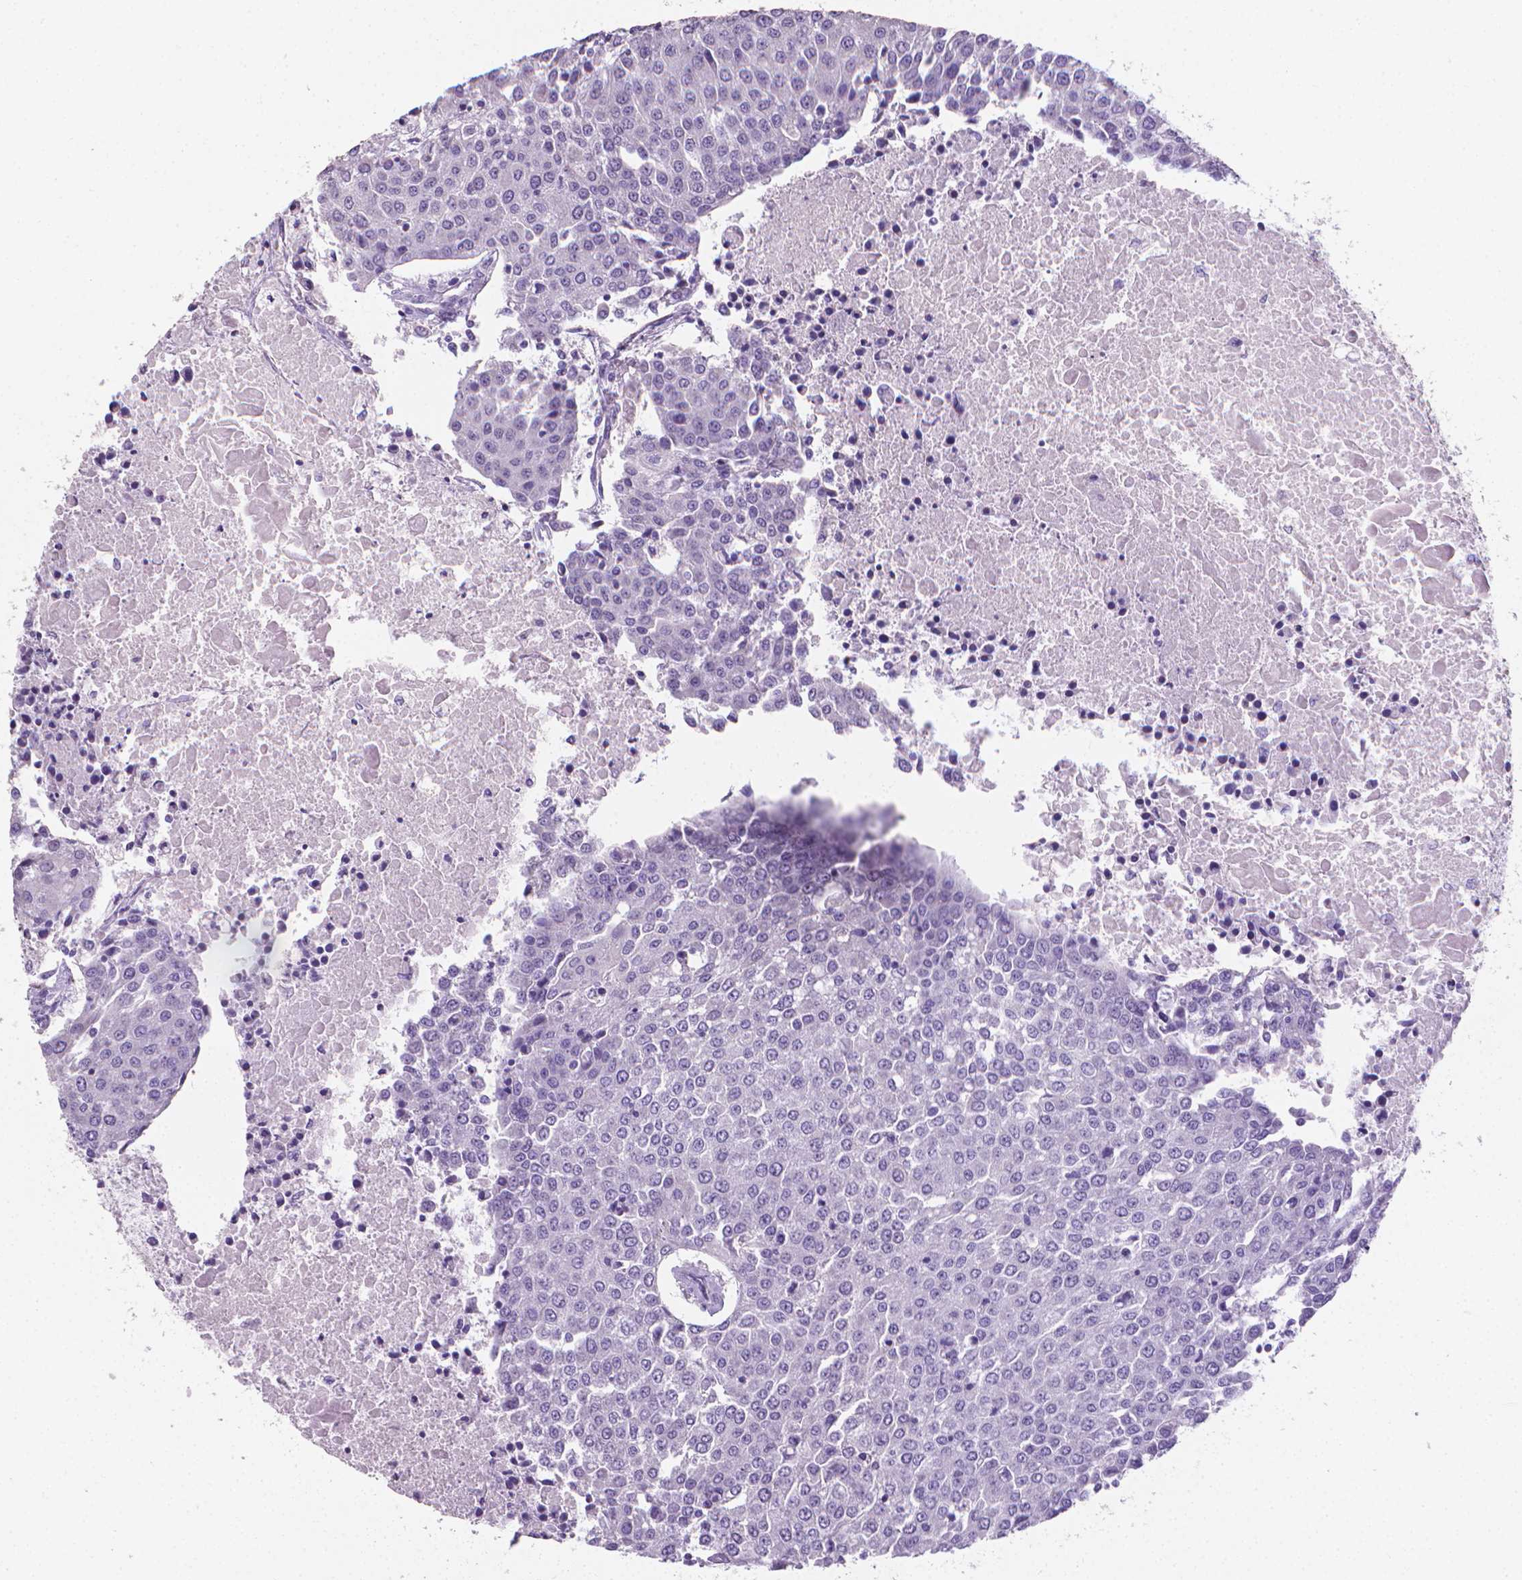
{"staining": {"intensity": "negative", "quantity": "none", "location": "none"}, "tissue": "urothelial cancer", "cell_type": "Tumor cells", "image_type": "cancer", "snomed": [{"axis": "morphology", "description": "Urothelial carcinoma, High grade"}, {"axis": "topography", "description": "Urinary bladder"}], "caption": "DAB (3,3'-diaminobenzidine) immunohistochemical staining of urothelial cancer exhibits no significant positivity in tumor cells. (Stains: DAB immunohistochemistry (IHC) with hematoxylin counter stain, Microscopy: brightfield microscopy at high magnification).", "gene": "XPNPEP2", "patient": {"sex": "female", "age": 85}}